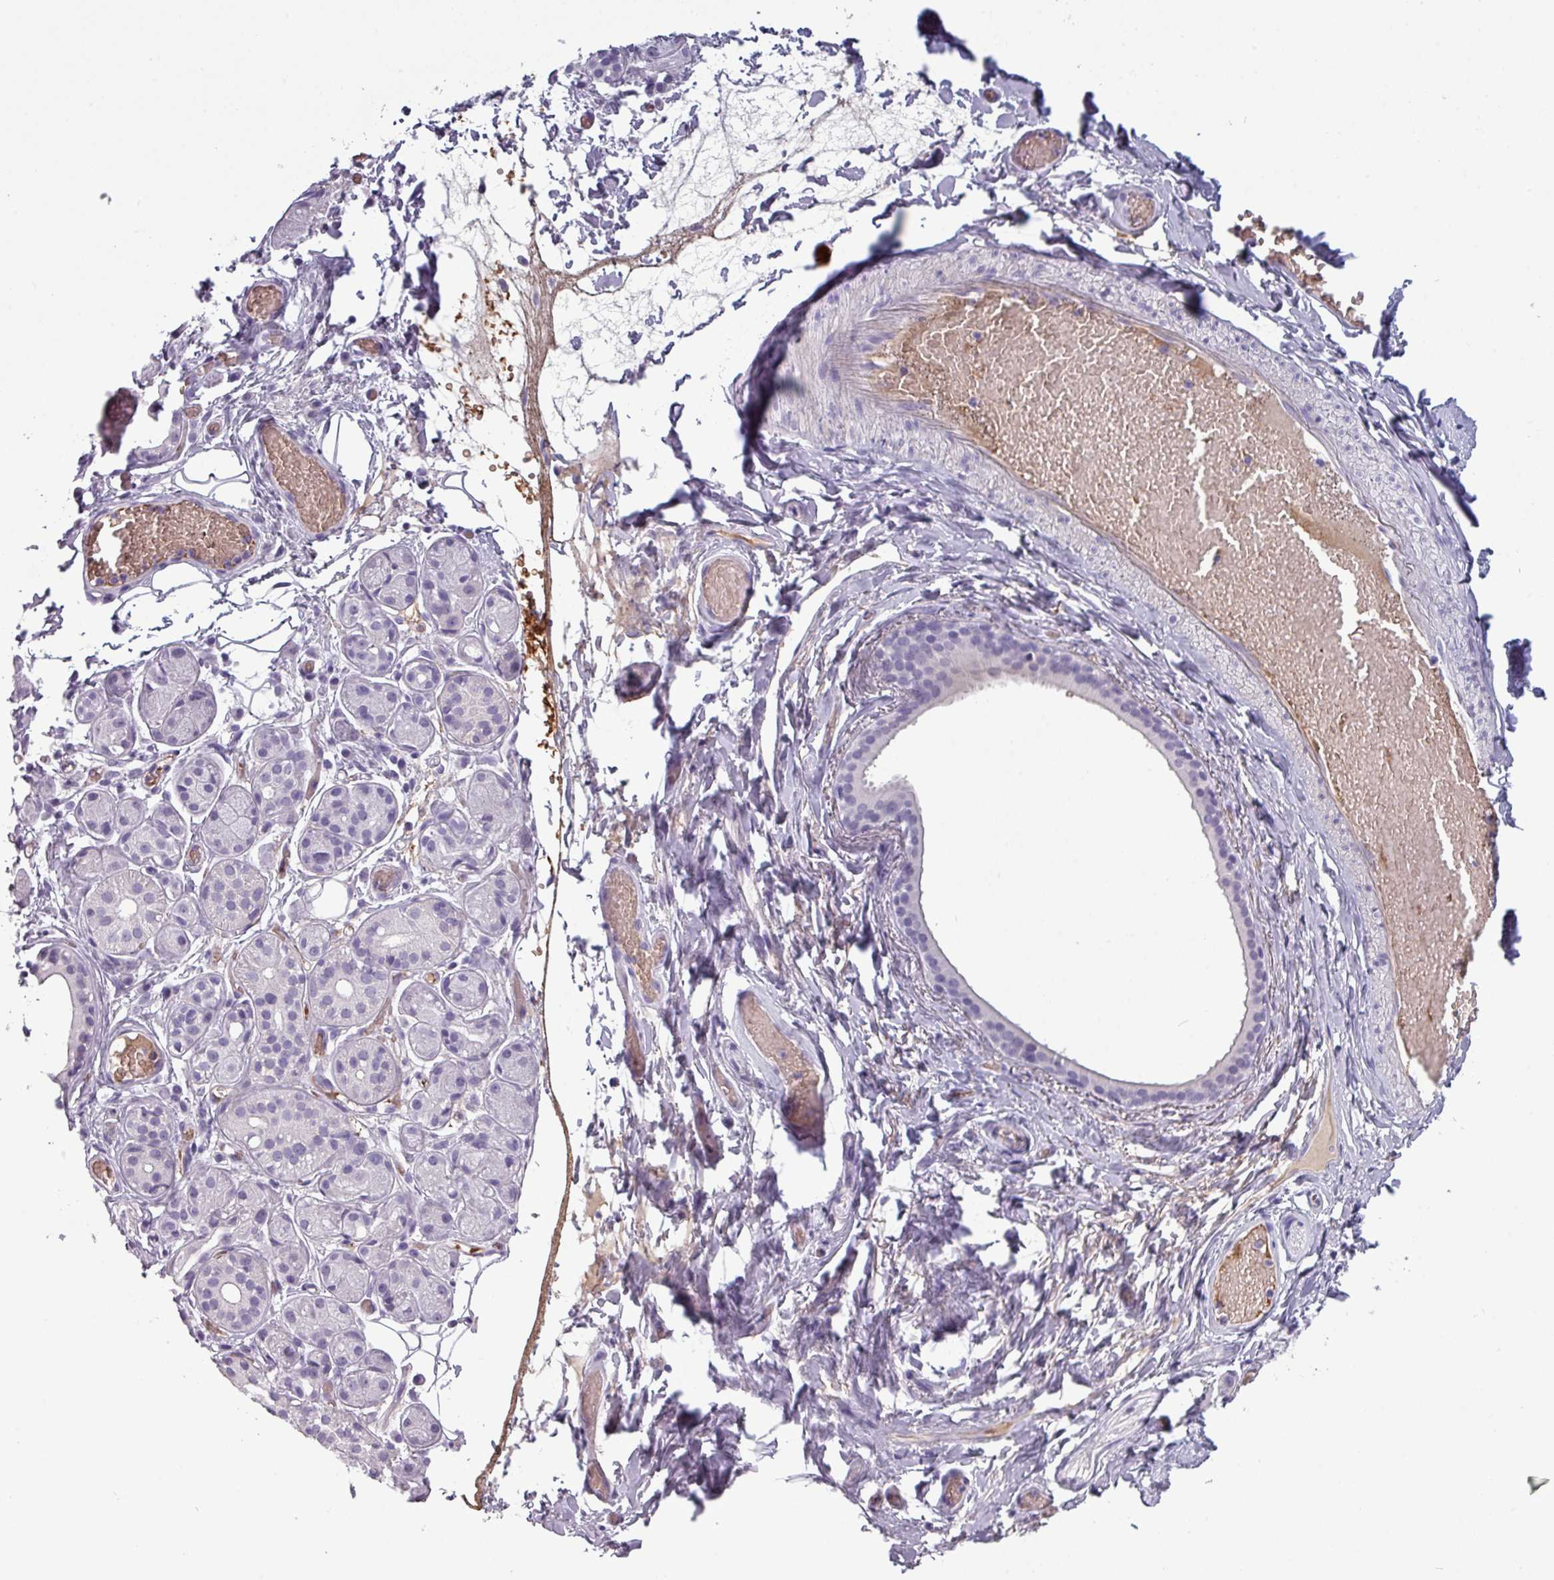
{"staining": {"intensity": "negative", "quantity": "none", "location": "none"}, "tissue": "salivary gland", "cell_type": "Glandular cells", "image_type": "normal", "snomed": [{"axis": "morphology", "description": "Normal tissue, NOS"}, {"axis": "topography", "description": "Salivary gland"}], "caption": "Immunohistochemical staining of unremarkable human salivary gland reveals no significant staining in glandular cells.", "gene": "AREL1", "patient": {"sex": "male", "age": 82}}